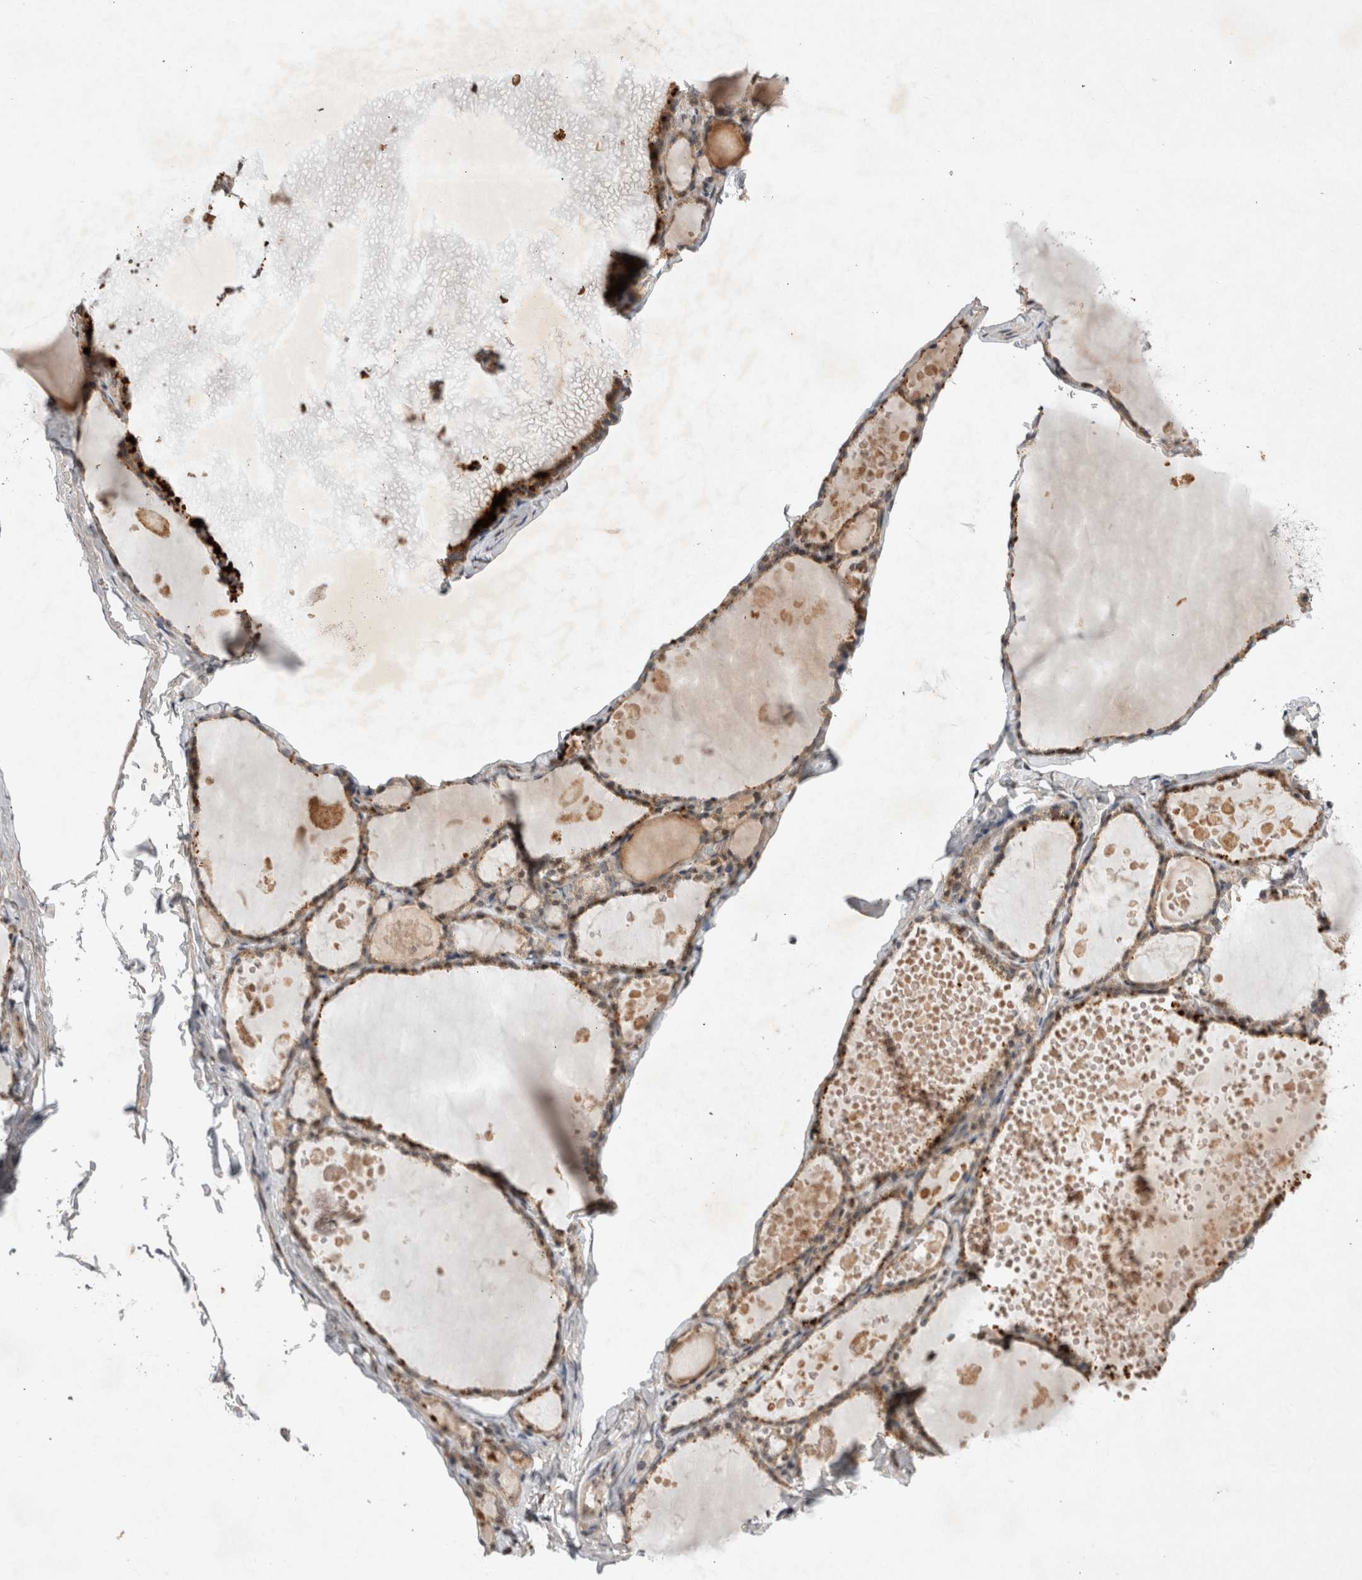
{"staining": {"intensity": "weak", "quantity": ">75%", "location": "cytoplasmic/membranous"}, "tissue": "thyroid gland", "cell_type": "Glandular cells", "image_type": "normal", "snomed": [{"axis": "morphology", "description": "Normal tissue, NOS"}, {"axis": "topography", "description": "Thyroid gland"}], "caption": "Immunohistochemical staining of benign human thyroid gland reveals weak cytoplasmic/membranous protein expression in approximately >75% of glandular cells.", "gene": "EIF2AK1", "patient": {"sex": "male", "age": 56}}